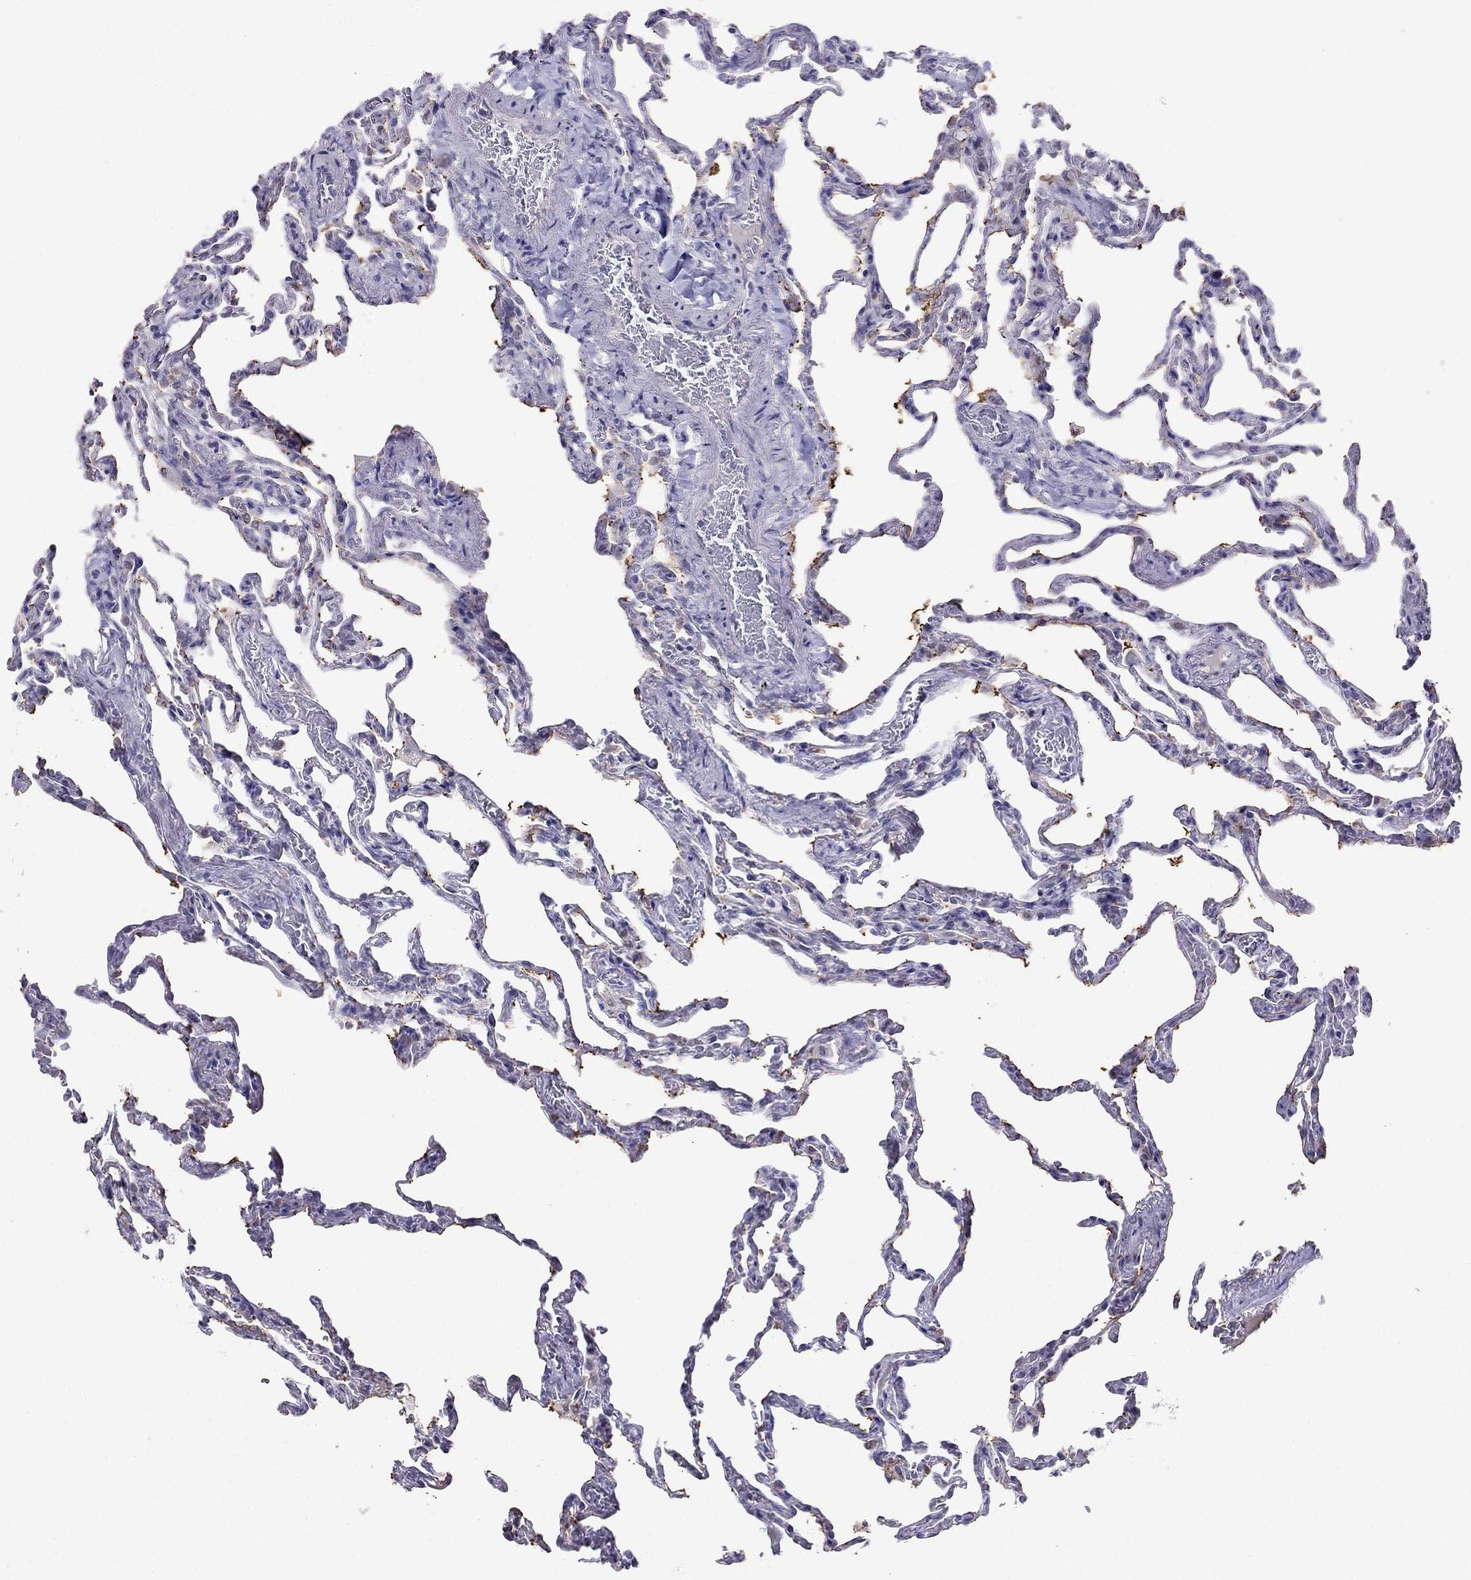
{"staining": {"intensity": "negative", "quantity": "none", "location": "none"}, "tissue": "lung", "cell_type": "Alveolar cells", "image_type": "normal", "snomed": [{"axis": "morphology", "description": "Normal tissue, NOS"}, {"axis": "topography", "description": "Lung"}], "caption": "Immunohistochemistry image of normal lung stained for a protein (brown), which displays no staining in alveolar cells.", "gene": "MYO3B", "patient": {"sex": "female", "age": 43}}